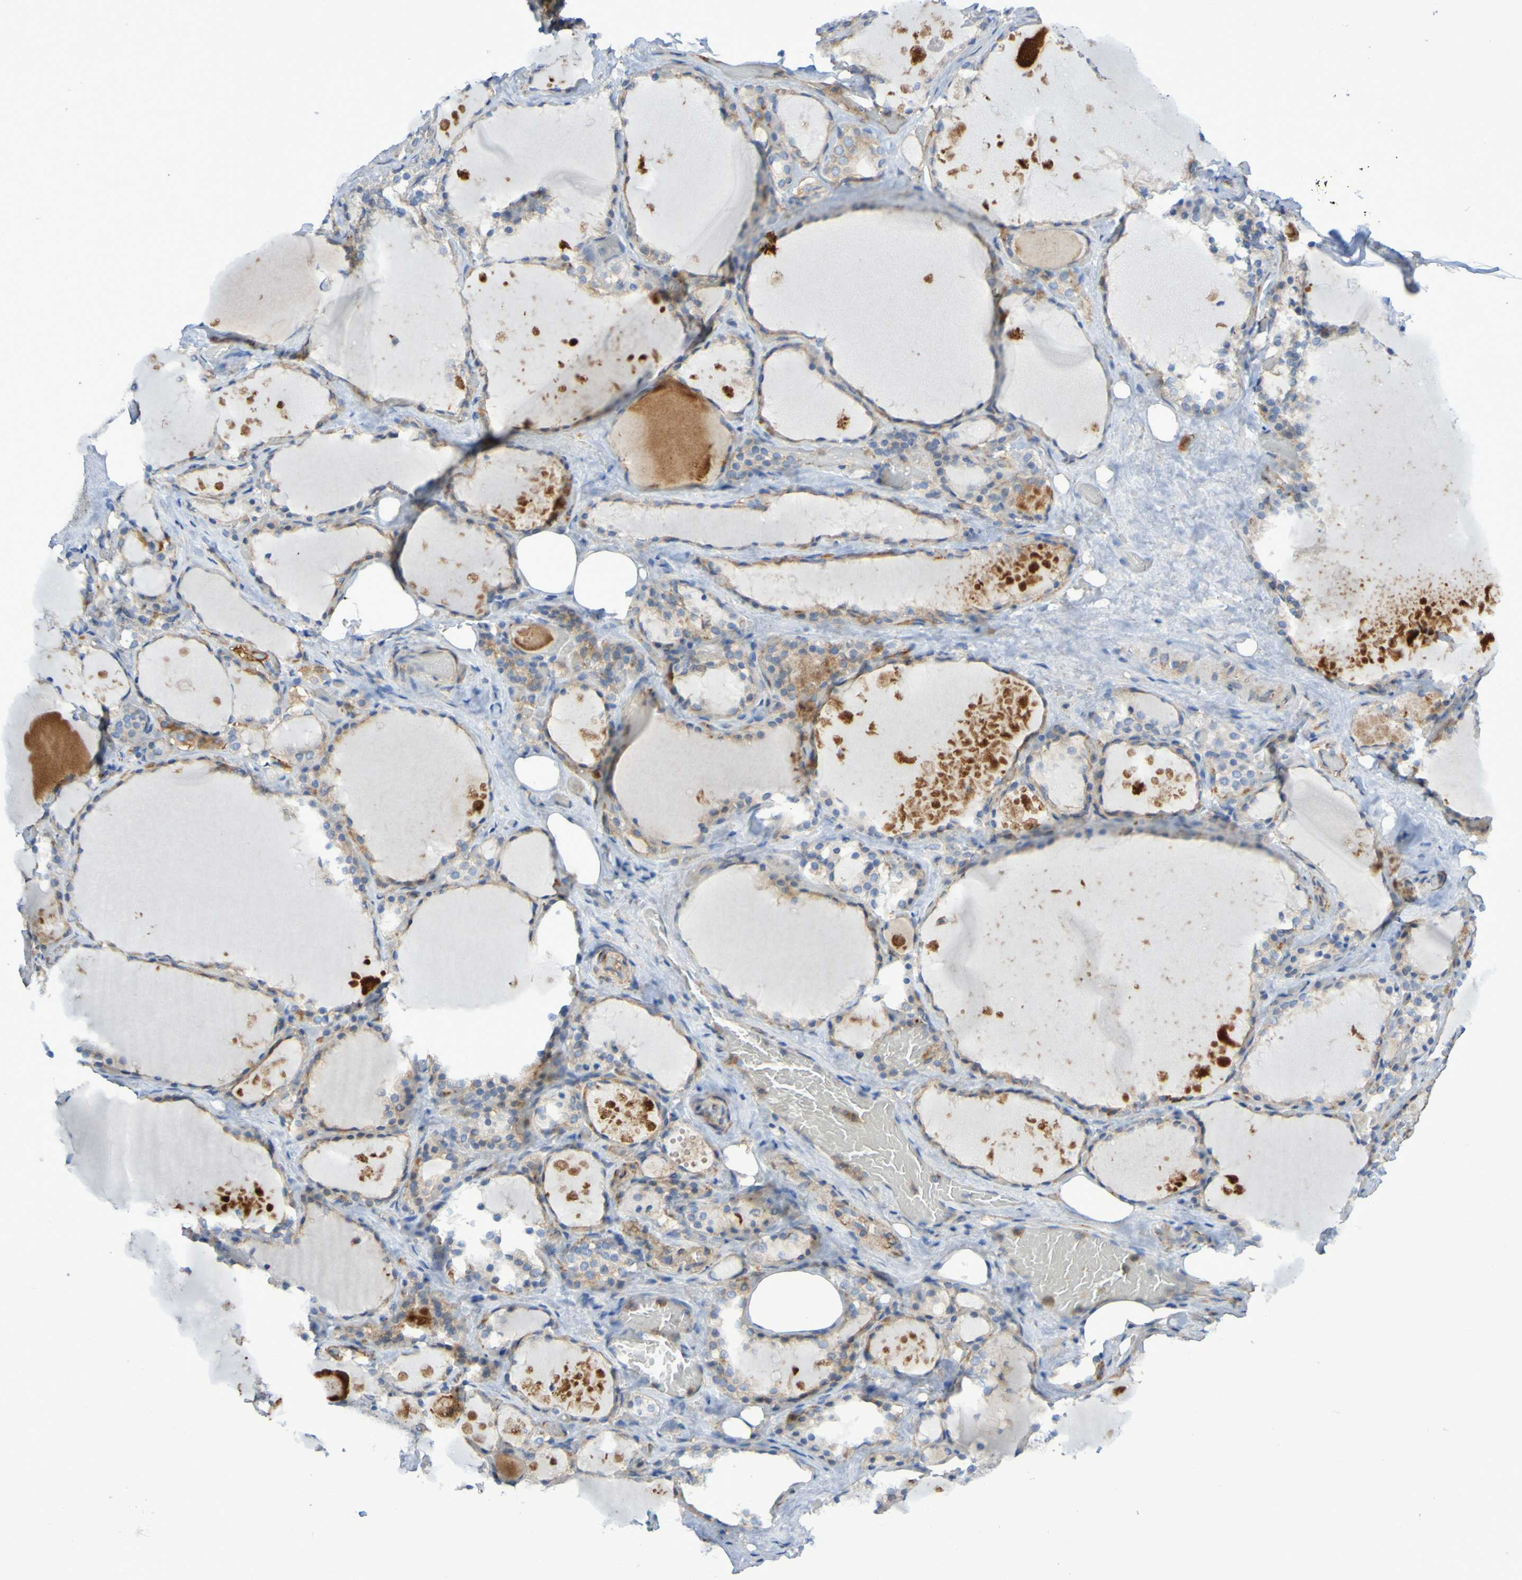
{"staining": {"intensity": "moderate", "quantity": ">75%", "location": "cytoplasmic/membranous"}, "tissue": "thyroid gland", "cell_type": "Glandular cells", "image_type": "normal", "snomed": [{"axis": "morphology", "description": "Normal tissue, NOS"}, {"axis": "topography", "description": "Thyroid gland"}], "caption": "The histopathology image shows a brown stain indicating the presence of a protein in the cytoplasmic/membranous of glandular cells in thyroid gland.", "gene": "SCRG1", "patient": {"sex": "male", "age": 61}}